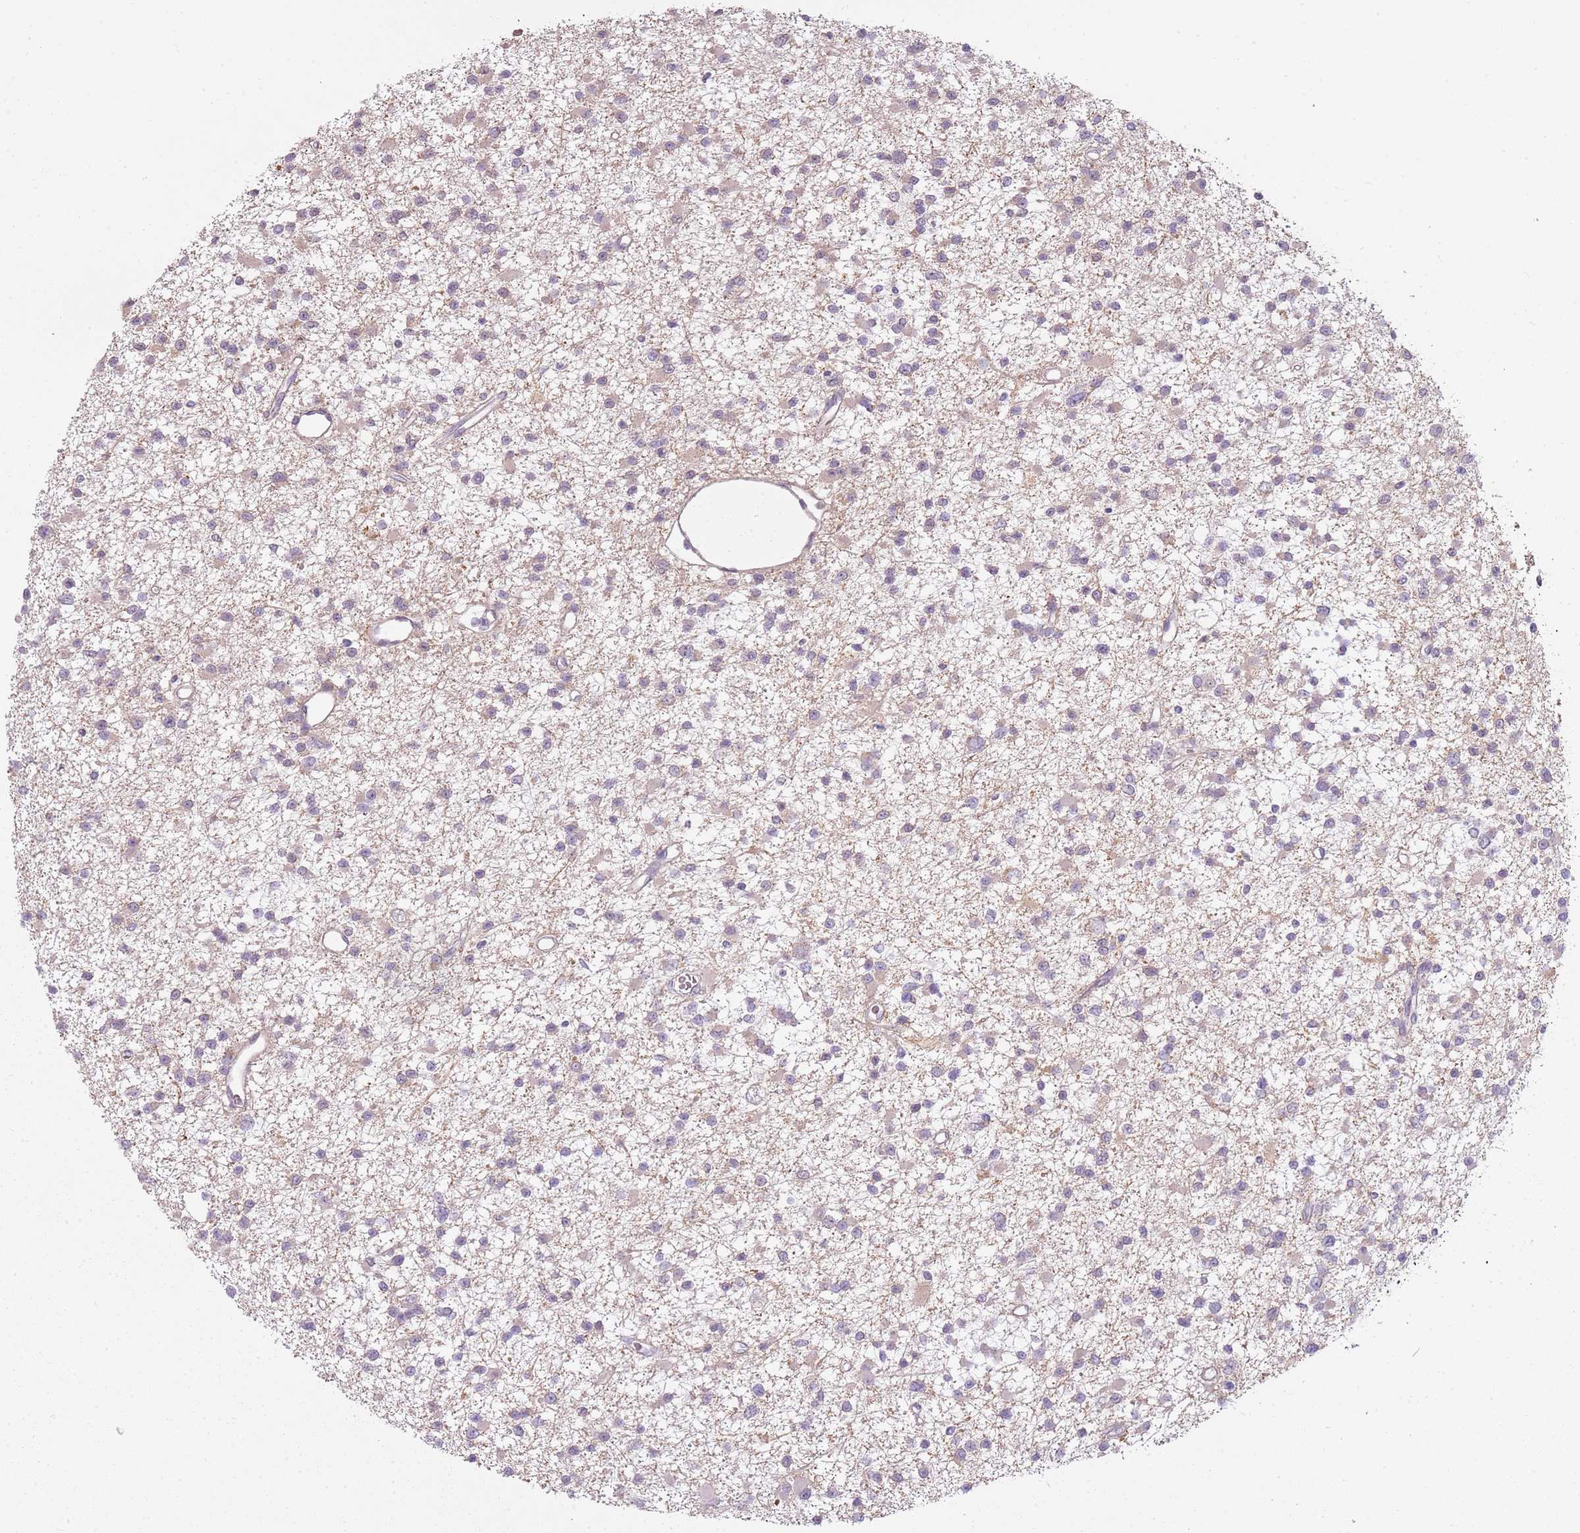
{"staining": {"intensity": "negative", "quantity": "none", "location": "none"}, "tissue": "glioma", "cell_type": "Tumor cells", "image_type": "cancer", "snomed": [{"axis": "morphology", "description": "Glioma, malignant, Low grade"}, {"axis": "topography", "description": "Brain"}], "caption": "Immunohistochemistry histopathology image of human glioma stained for a protein (brown), which demonstrates no expression in tumor cells.", "gene": "TEKT4", "patient": {"sex": "female", "age": 22}}